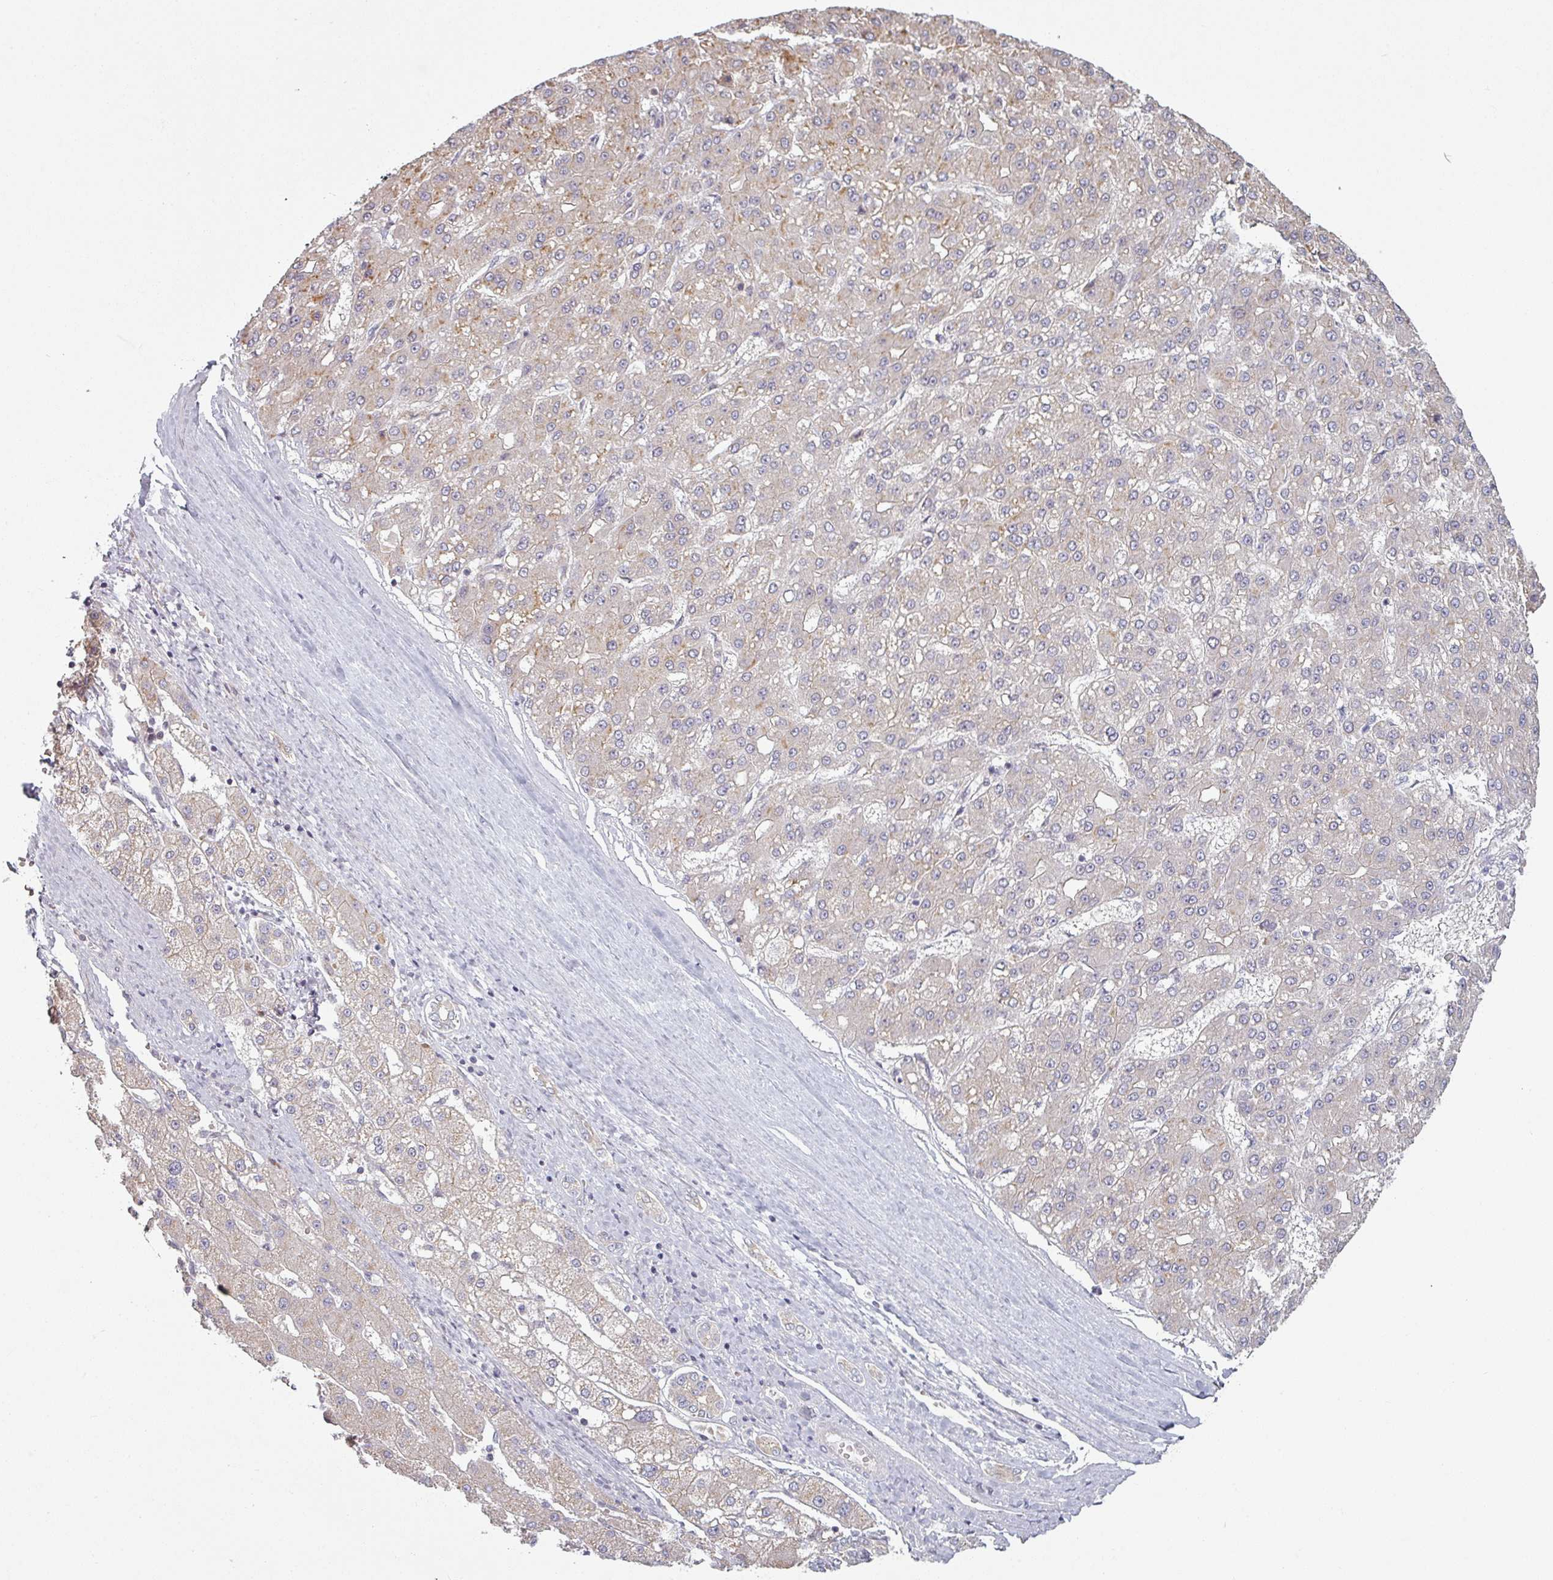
{"staining": {"intensity": "negative", "quantity": "none", "location": "none"}, "tissue": "liver cancer", "cell_type": "Tumor cells", "image_type": "cancer", "snomed": [{"axis": "morphology", "description": "Carcinoma, Hepatocellular, NOS"}, {"axis": "topography", "description": "Liver"}], "caption": "A high-resolution histopathology image shows immunohistochemistry staining of liver cancer (hepatocellular carcinoma), which reveals no significant positivity in tumor cells.", "gene": "PLEKHJ1", "patient": {"sex": "male", "age": 67}}